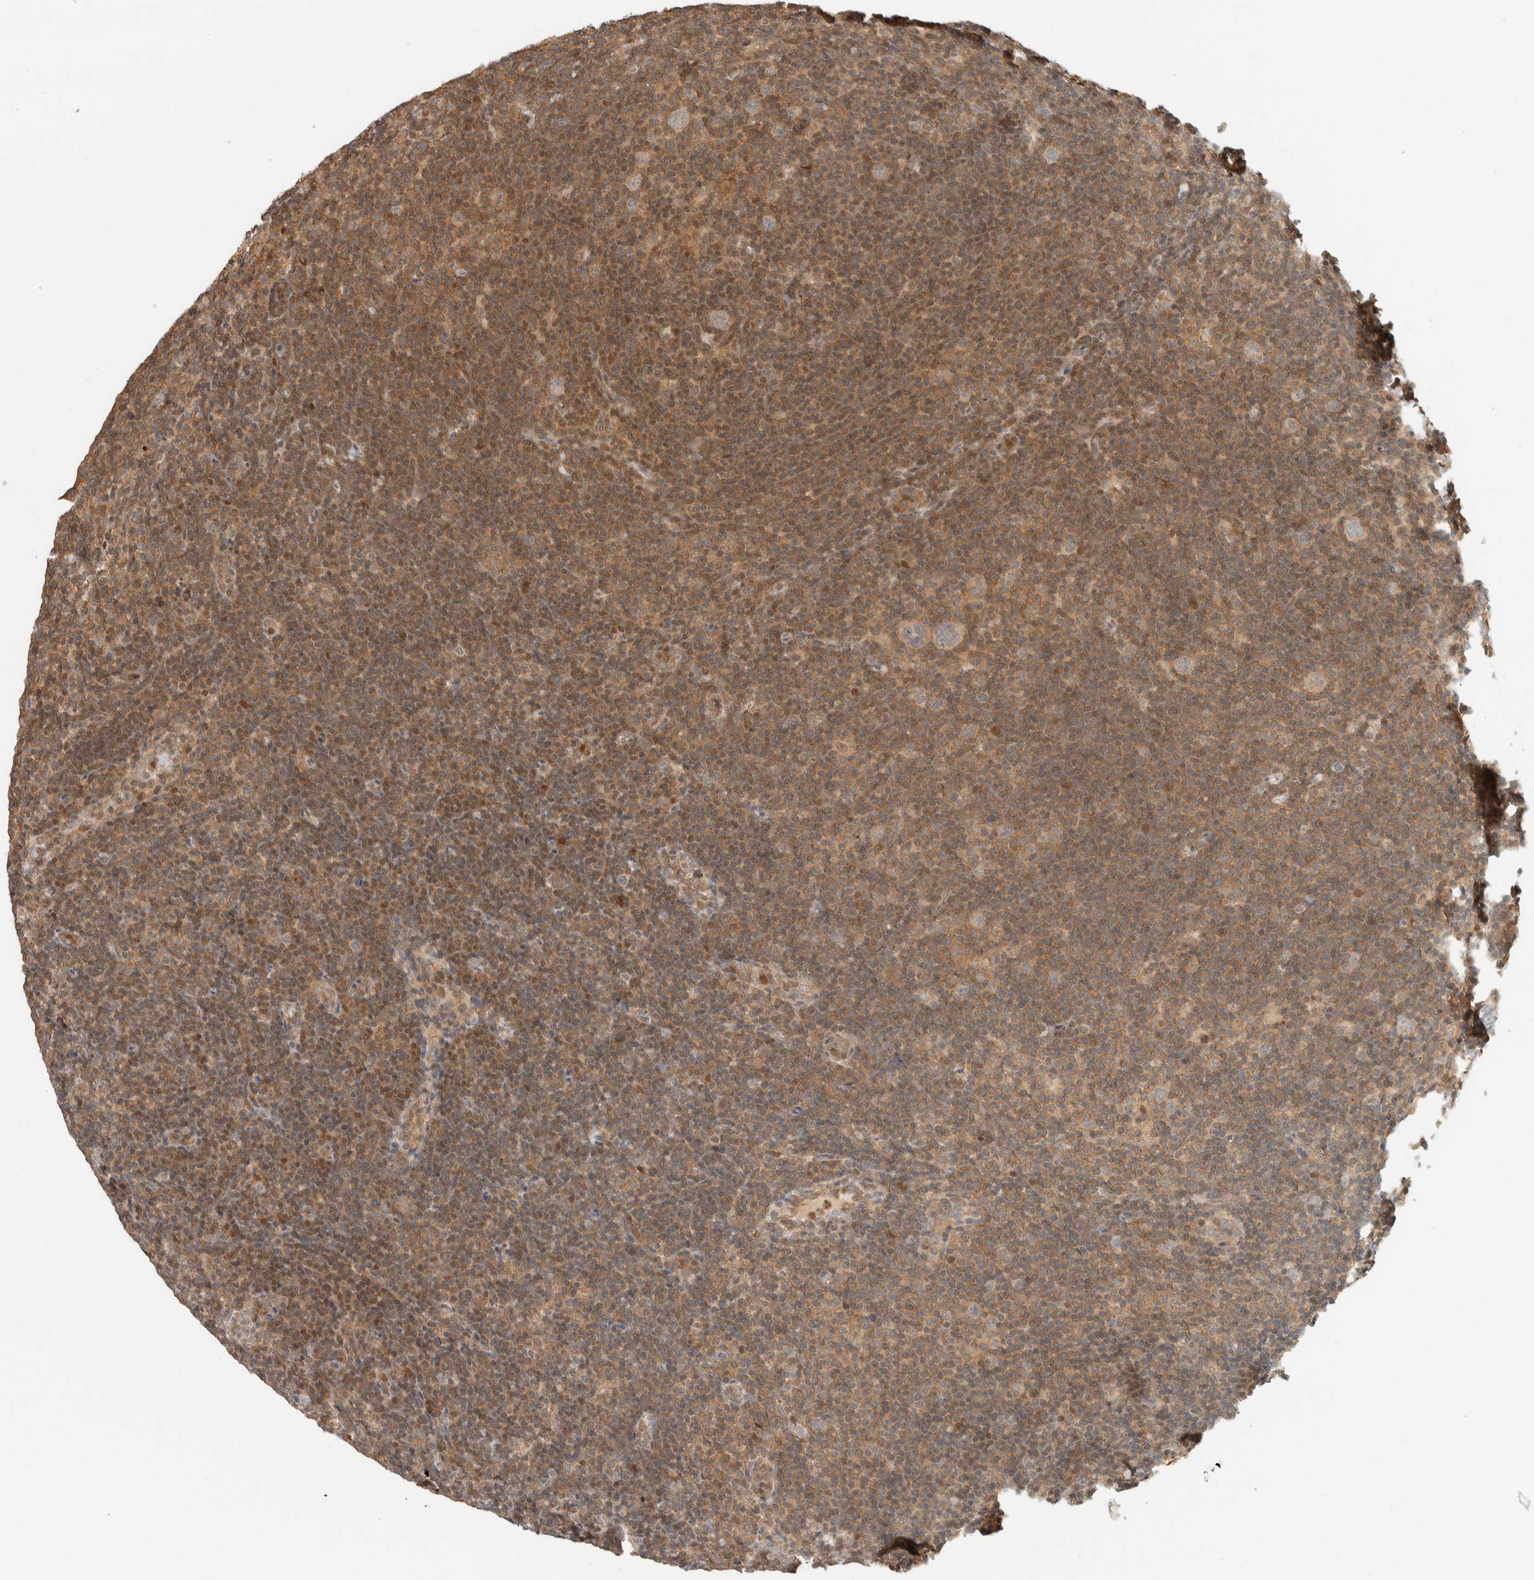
{"staining": {"intensity": "weak", "quantity": "<25%", "location": "cytoplasmic/membranous"}, "tissue": "lymphoma", "cell_type": "Tumor cells", "image_type": "cancer", "snomed": [{"axis": "morphology", "description": "Hodgkin's disease, NOS"}, {"axis": "topography", "description": "Lymph node"}], "caption": "Tumor cells show no significant staining in lymphoma.", "gene": "ARFGEF1", "patient": {"sex": "female", "age": 57}}